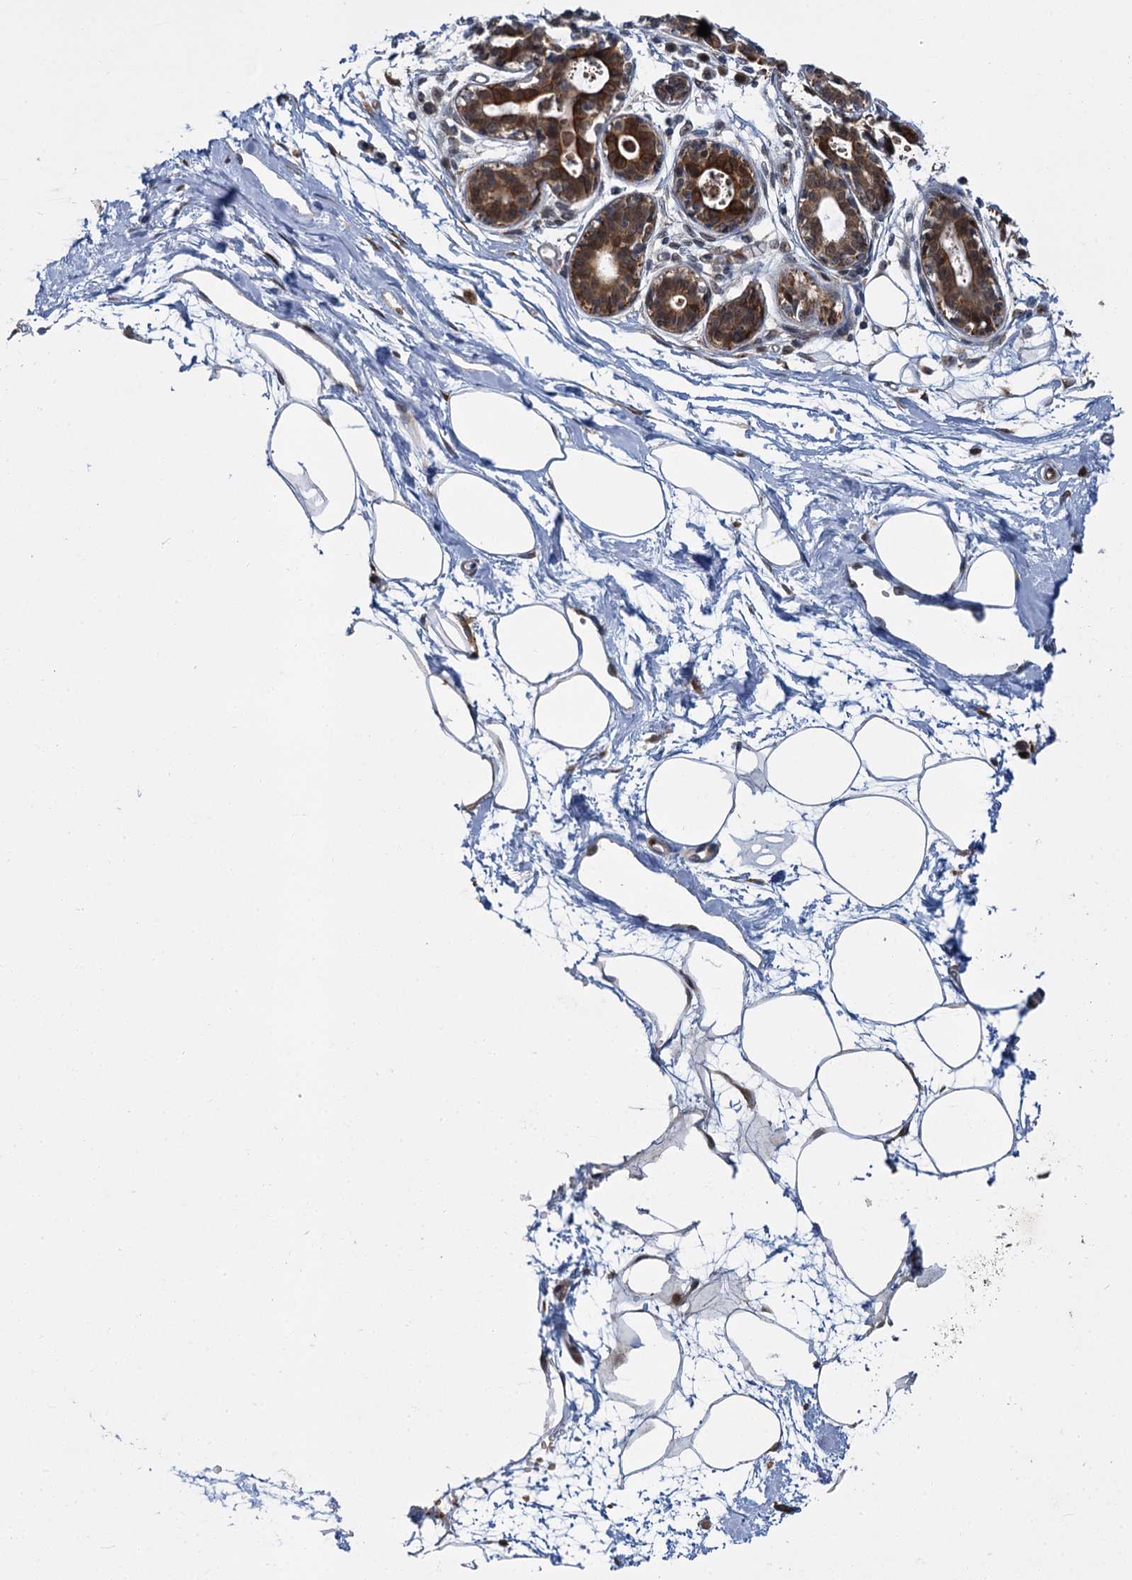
{"staining": {"intensity": "moderate", "quantity": "<25%", "location": "cytoplasmic/membranous"}, "tissue": "breast", "cell_type": "Adipocytes", "image_type": "normal", "snomed": [{"axis": "morphology", "description": "Normal tissue, NOS"}, {"axis": "topography", "description": "Breast"}], "caption": "High-magnification brightfield microscopy of benign breast stained with DAB (brown) and counterstained with hematoxylin (blue). adipocytes exhibit moderate cytoplasmic/membranous staining is present in about<25% of cells.", "gene": "APBA2", "patient": {"sex": "female", "age": 45}}